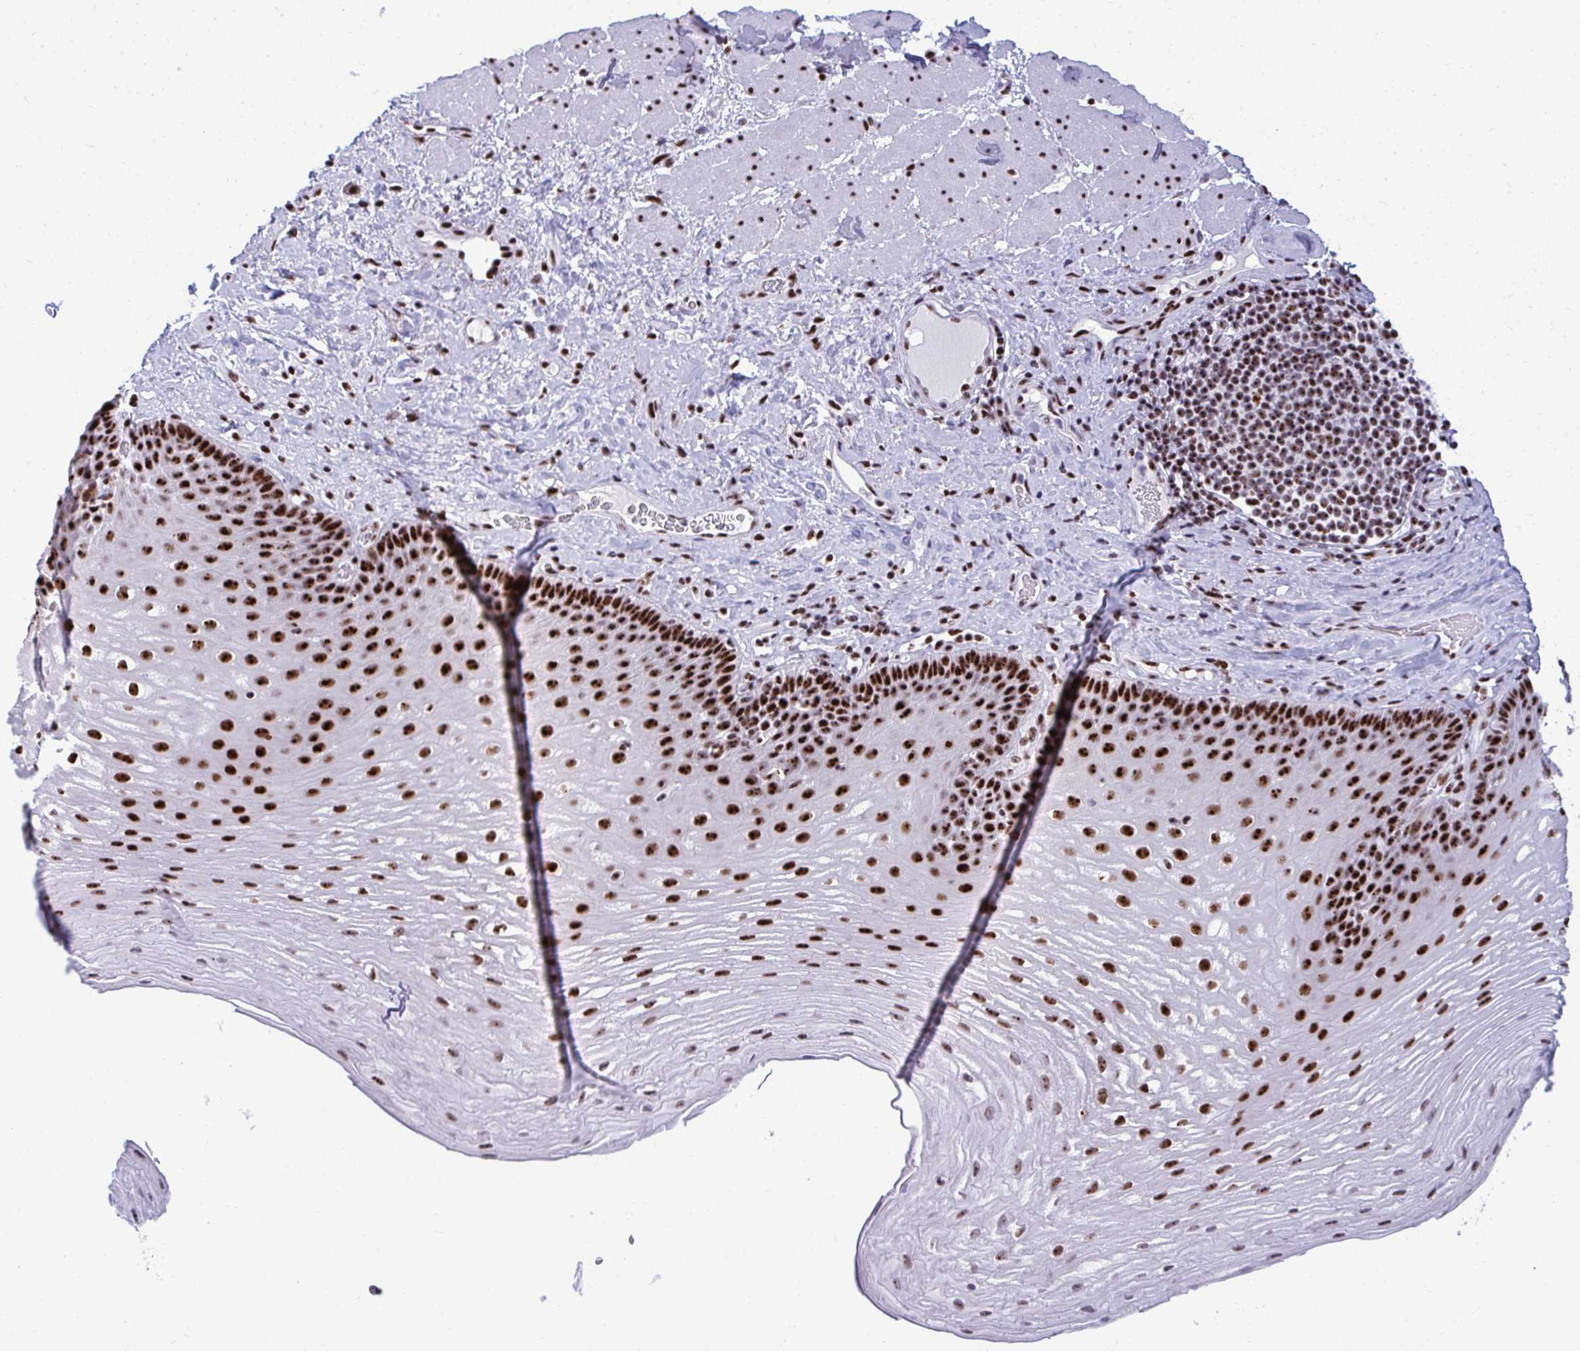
{"staining": {"intensity": "strong", "quantity": ">75%", "location": "nuclear"}, "tissue": "esophagus", "cell_type": "Squamous epithelial cells", "image_type": "normal", "snomed": [{"axis": "morphology", "description": "Normal tissue, NOS"}, {"axis": "topography", "description": "Esophagus"}], "caption": "Immunohistochemical staining of benign human esophagus displays strong nuclear protein expression in approximately >75% of squamous epithelial cells. The staining was performed using DAB to visualize the protein expression in brown, while the nuclei were stained in blue with hematoxylin (Magnification: 20x).", "gene": "PELP1", "patient": {"sex": "male", "age": 62}}